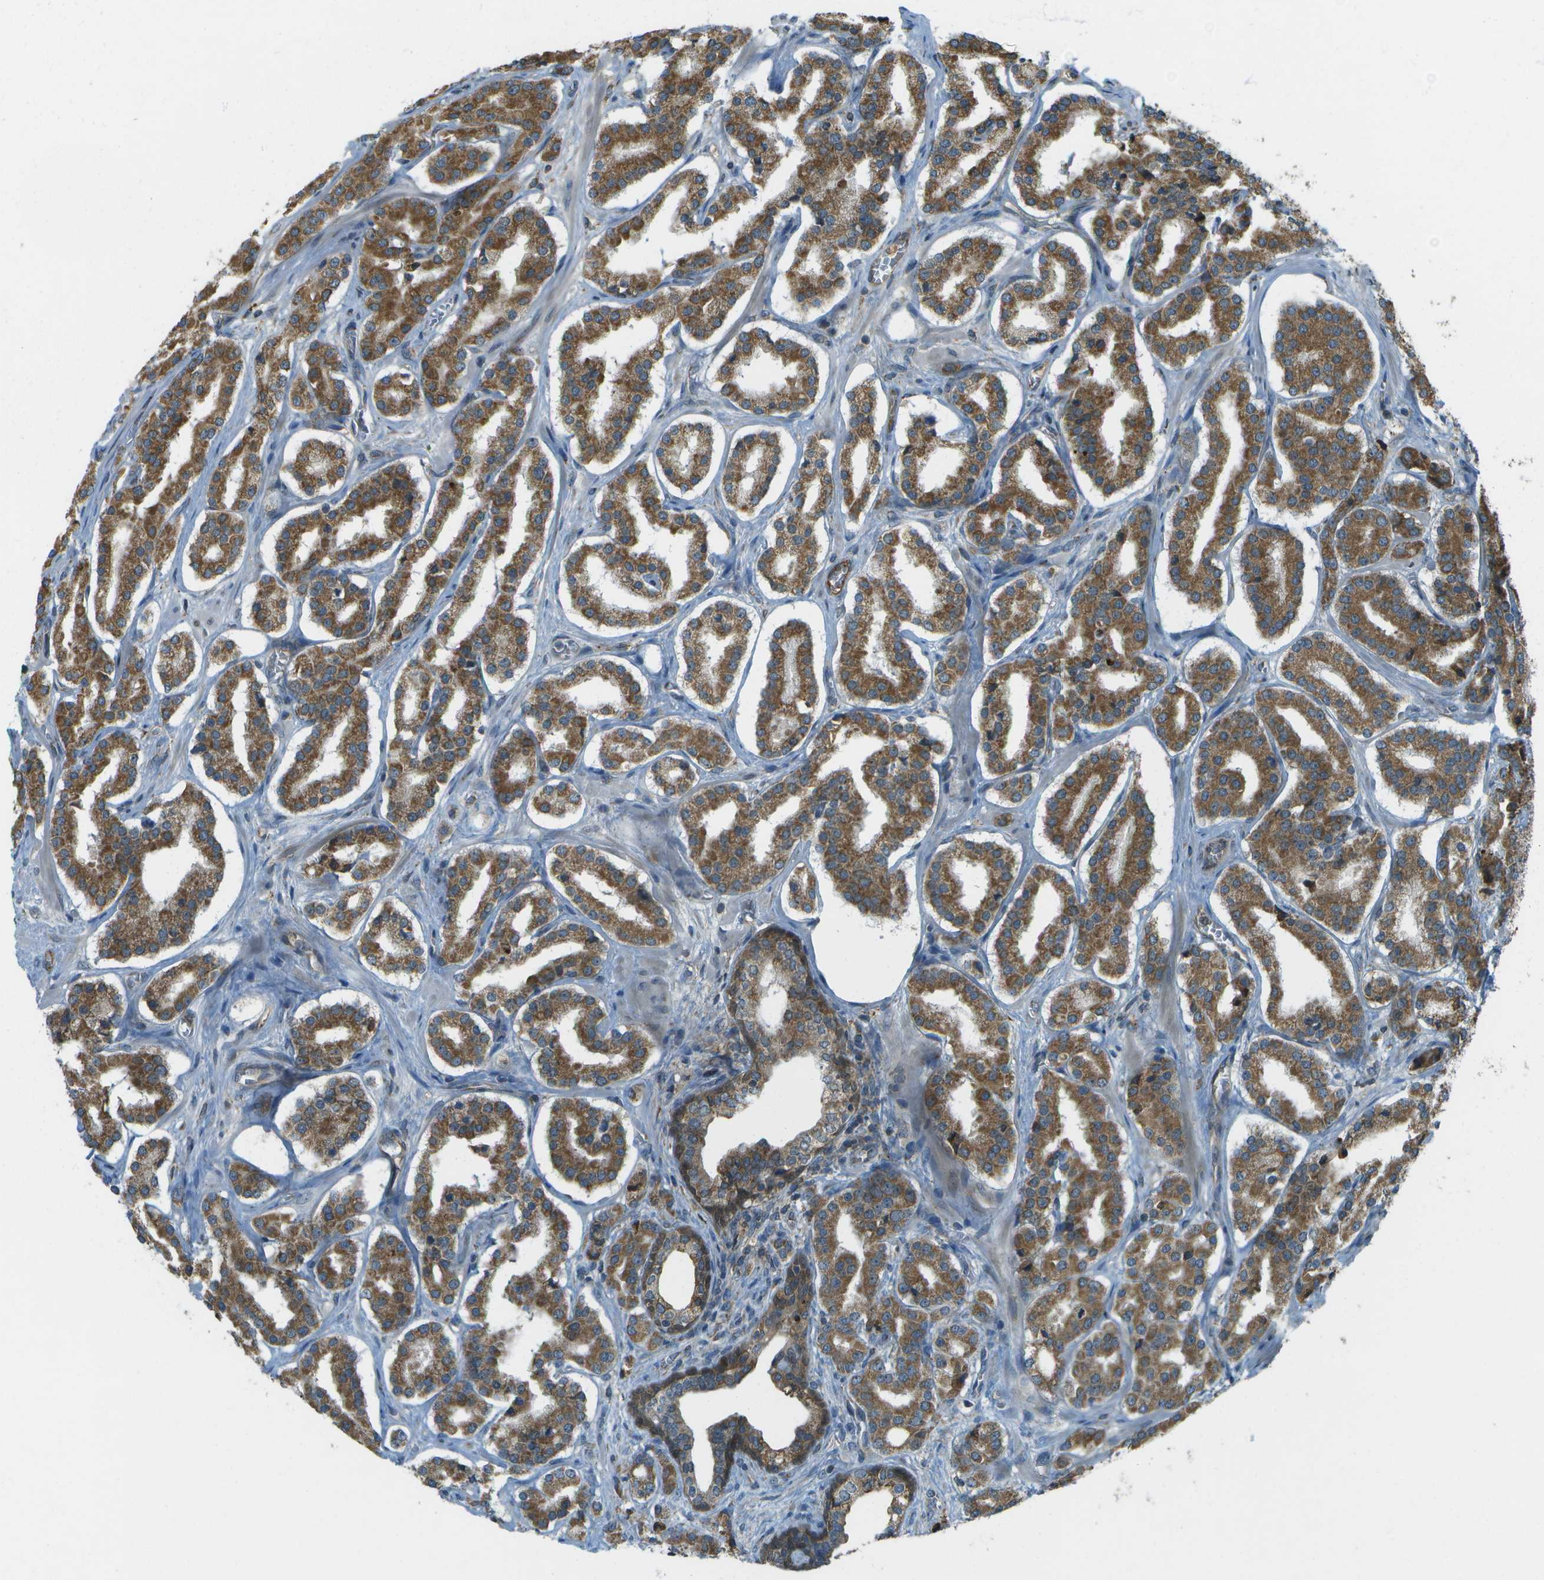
{"staining": {"intensity": "strong", "quantity": ">75%", "location": "cytoplasmic/membranous"}, "tissue": "prostate cancer", "cell_type": "Tumor cells", "image_type": "cancer", "snomed": [{"axis": "morphology", "description": "Adenocarcinoma, High grade"}, {"axis": "topography", "description": "Prostate"}], "caption": "Prostate cancer stained with DAB (3,3'-diaminobenzidine) IHC exhibits high levels of strong cytoplasmic/membranous positivity in about >75% of tumor cells.", "gene": "USP30", "patient": {"sex": "male", "age": 60}}